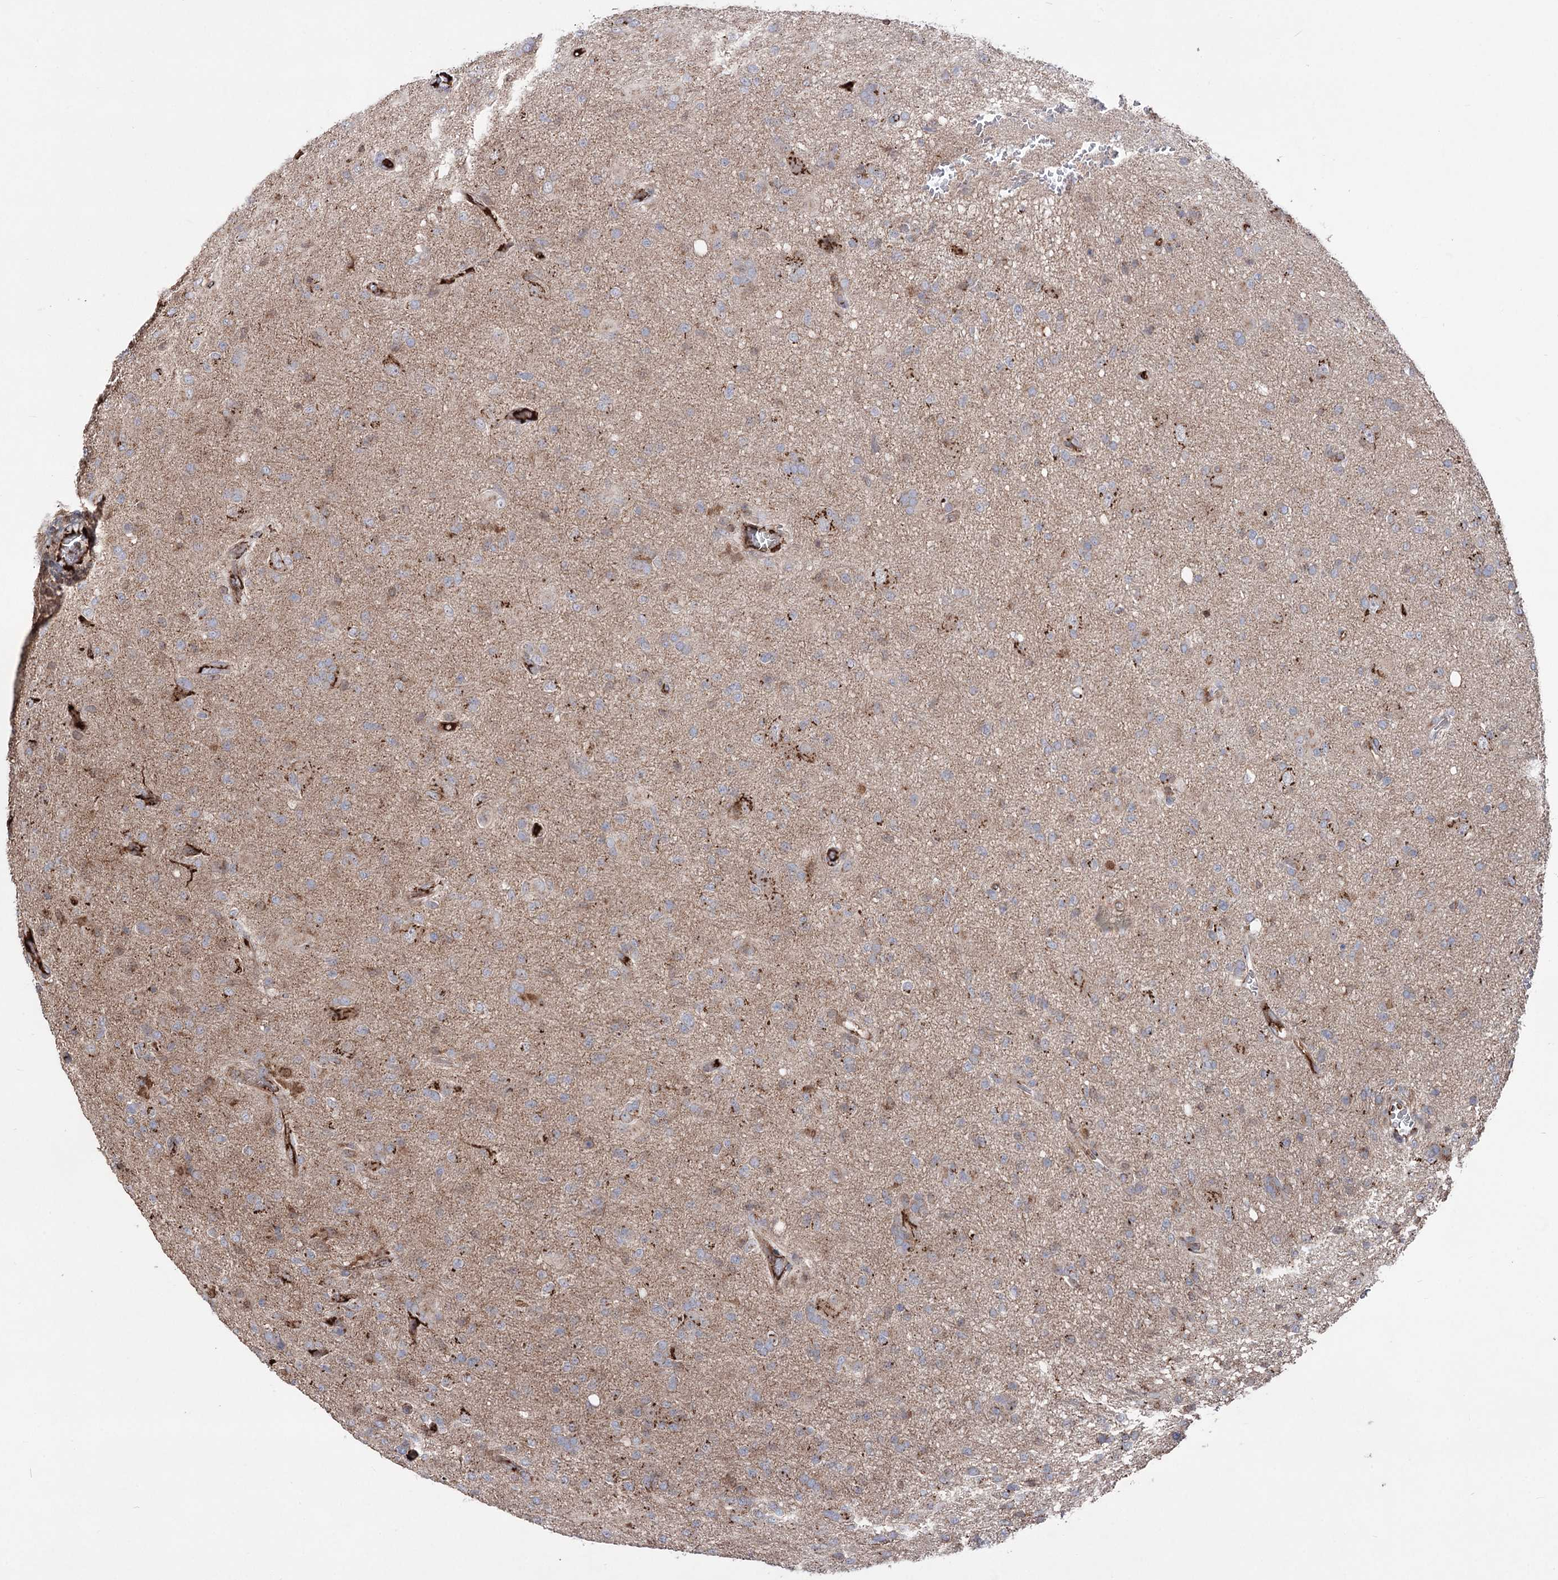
{"staining": {"intensity": "strong", "quantity": "<25%", "location": "cytoplasmic/membranous"}, "tissue": "glioma", "cell_type": "Tumor cells", "image_type": "cancer", "snomed": [{"axis": "morphology", "description": "Glioma, malignant, High grade"}, {"axis": "topography", "description": "Brain"}], "caption": "High-magnification brightfield microscopy of high-grade glioma (malignant) stained with DAB (3,3'-diaminobenzidine) (brown) and counterstained with hematoxylin (blue). tumor cells exhibit strong cytoplasmic/membranous staining is seen in about<25% of cells.", "gene": "ARHGAP20", "patient": {"sex": "female", "age": 57}}